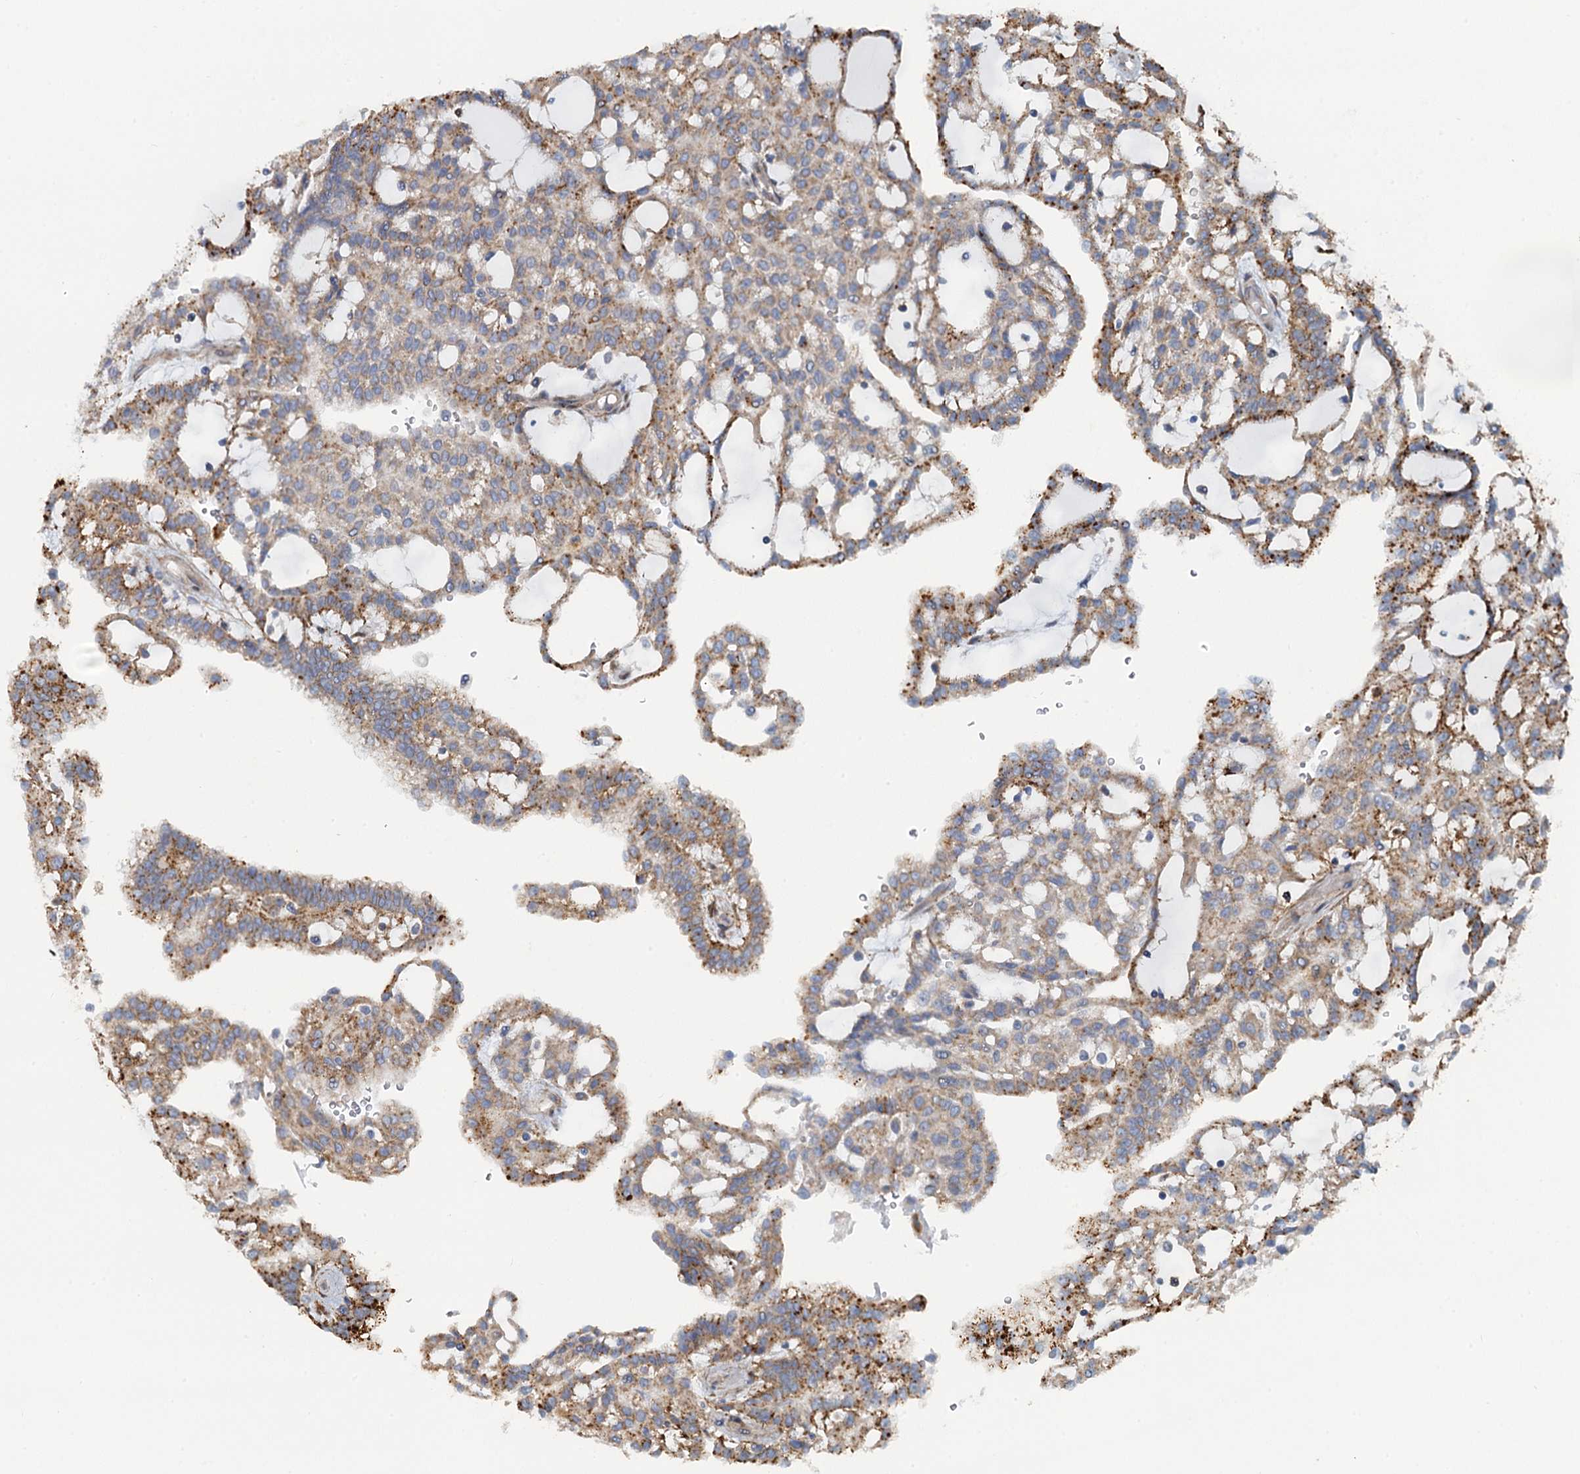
{"staining": {"intensity": "moderate", "quantity": ">75%", "location": "cytoplasmic/membranous"}, "tissue": "renal cancer", "cell_type": "Tumor cells", "image_type": "cancer", "snomed": [{"axis": "morphology", "description": "Adenocarcinoma, NOS"}, {"axis": "topography", "description": "Kidney"}], "caption": "An immunohistochemistry histopathology image of tumor tissue is shown. Protein staining in brown shows moderate cytoplasmic/membranous positivity in renal cancer within tumor cells.", "gene": "POGLUT3", "patient": {"sex": "male", "age": 63}}